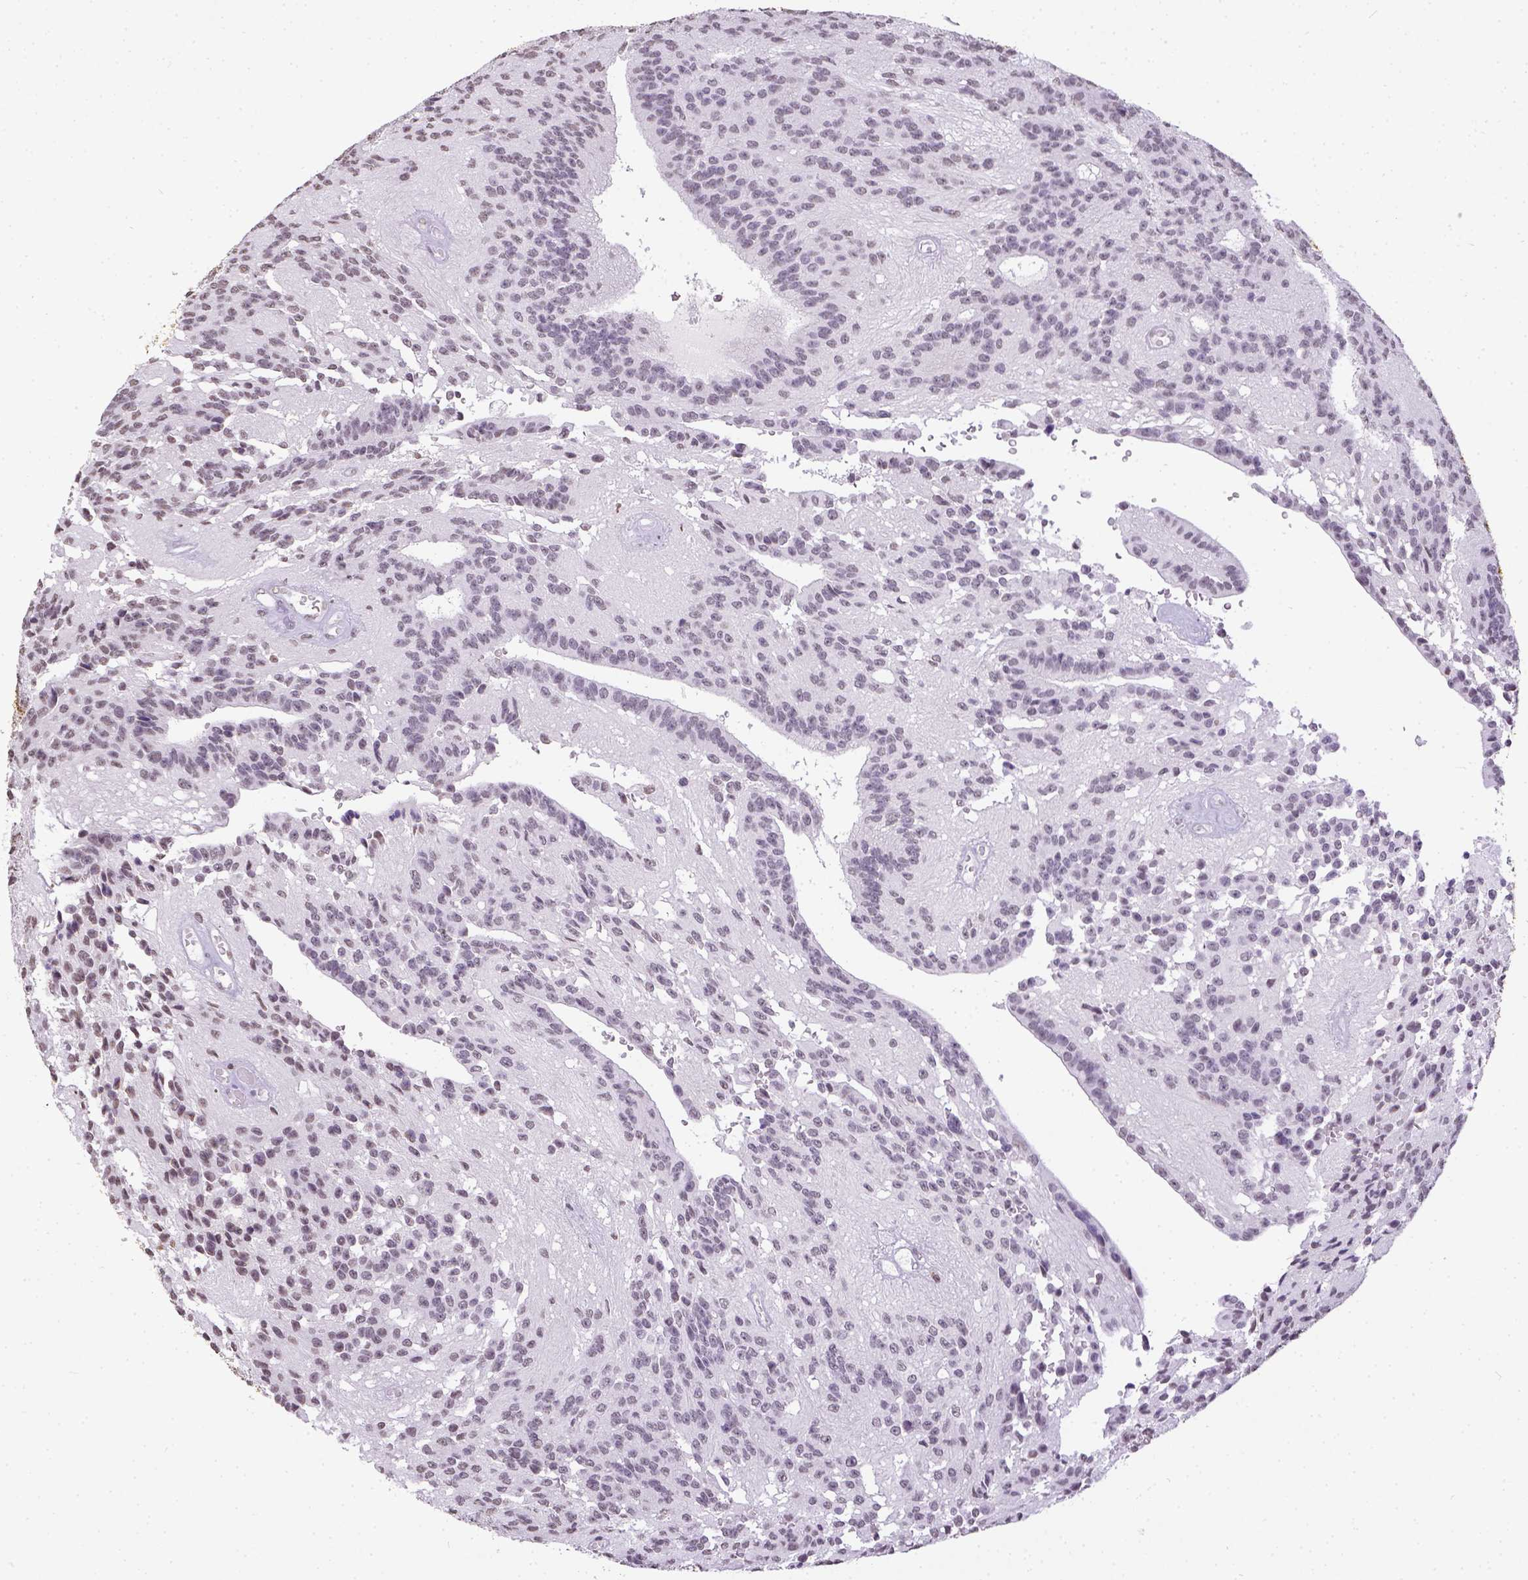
{"staining": {"intensity": "negative", "quantity": "none", "location": "none"}, "tissue": "glioma", "cell_type": "Tumor cells", "image_type": "cancer", "snomed": [{"axis": "morphology", "description": "Glioma, malignant, Low grade"}, {"axis": "topography", "description": "Brain"}], "caption": "Tumor cells are negative for protein expression in human malignant glioma (low-grade).", "gene": "CD3E", "patient": {"sex": "male", "age": 31}}